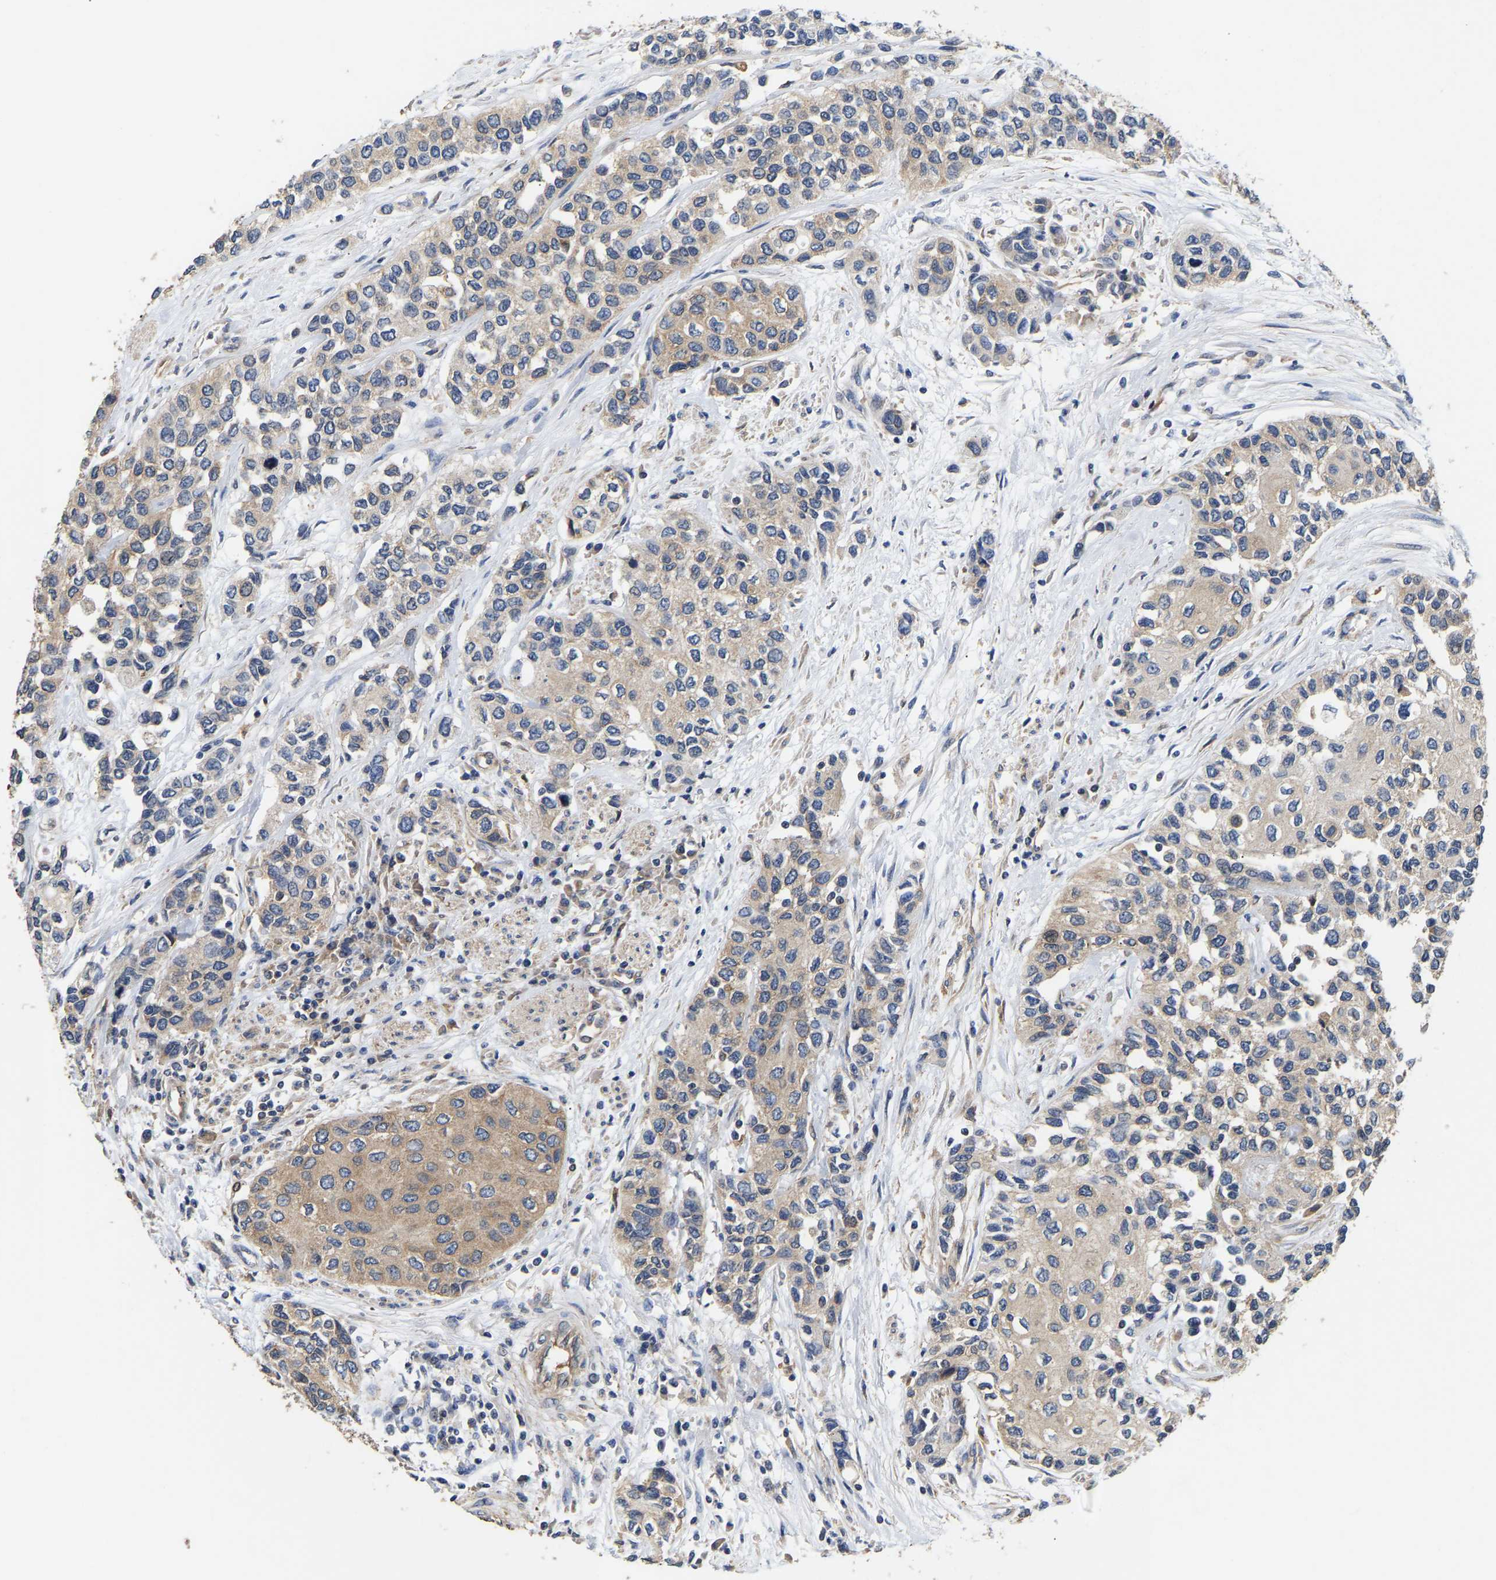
{"staining": {"intensity": "weak", "quantity": ">75%", "location": "cytoplasmic/membranous"}, "tissue": "urothelial cancer", "cell_type": "Tumor cells", "image_type": "cancer", "snomed": [{"axis": "morphology", "description": "Urothelial carcinoma, High grade"}, {"axis": "topography", "description": "Urinary bladder"}], "caption": "IHC micrograph of urothelial cancer stained for a protein (brown), which shows low levels of weak cytoplasmic/membranous staining in about >75% of tumor cells.", "gene": "AIMP2", "patient": {"sex": "female", "age": 56}}